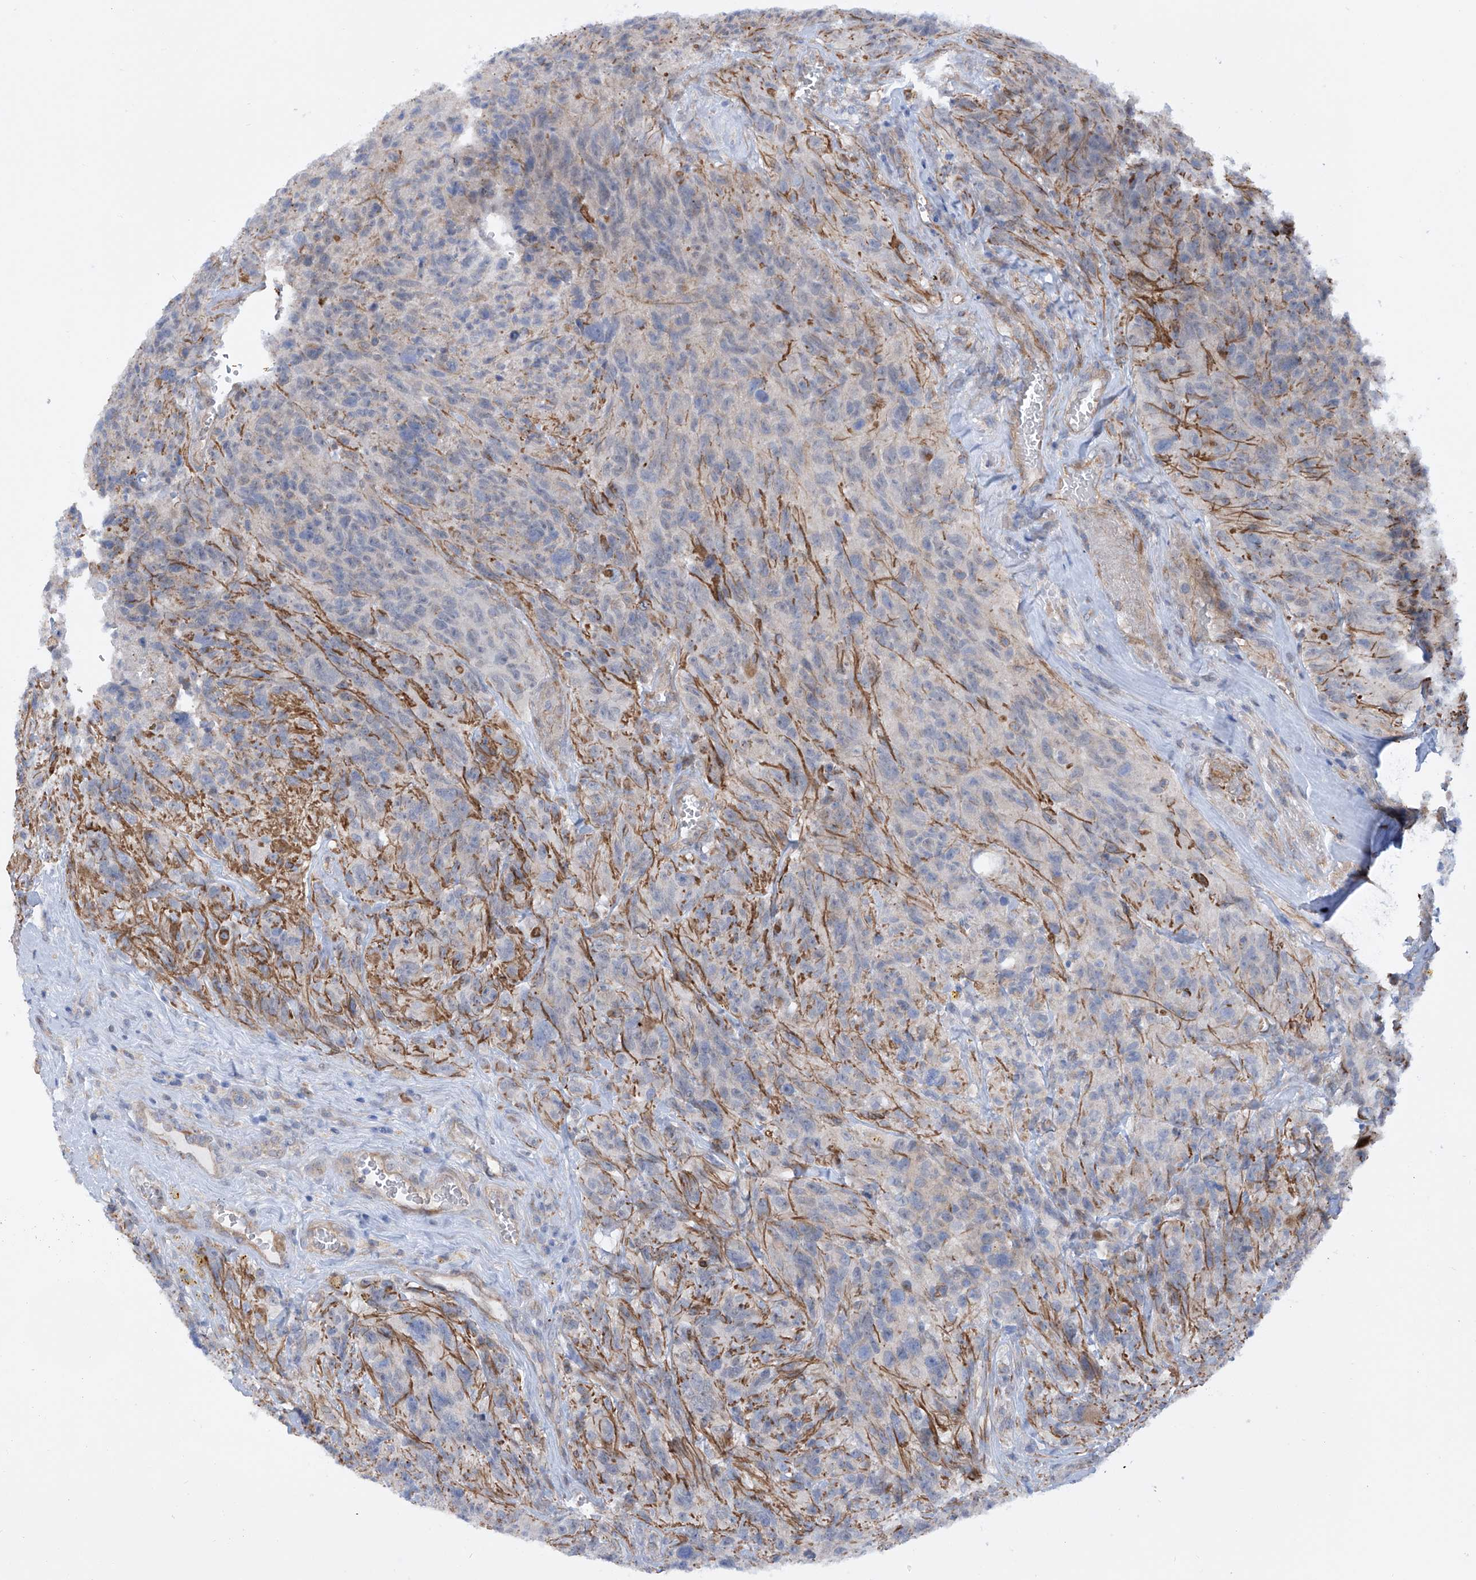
{"staining": {"intensity": "negative", "quantity": "none", "location": "none"}, "tissue": "glioma", "cell_type": "Tumor cells", "image_type": "cancer", "snomed": [{"axis": "morphology", "description": "Glioma, malignant, High grade"}, {"axis": "topography", "description": "Brain"}], "caption": "A histopathology image of human malignant glioma (high-grade) is negative for staining in tumor cells.", "gene": "ZNF490", "patient": {"sex": "male", "age": 69}}